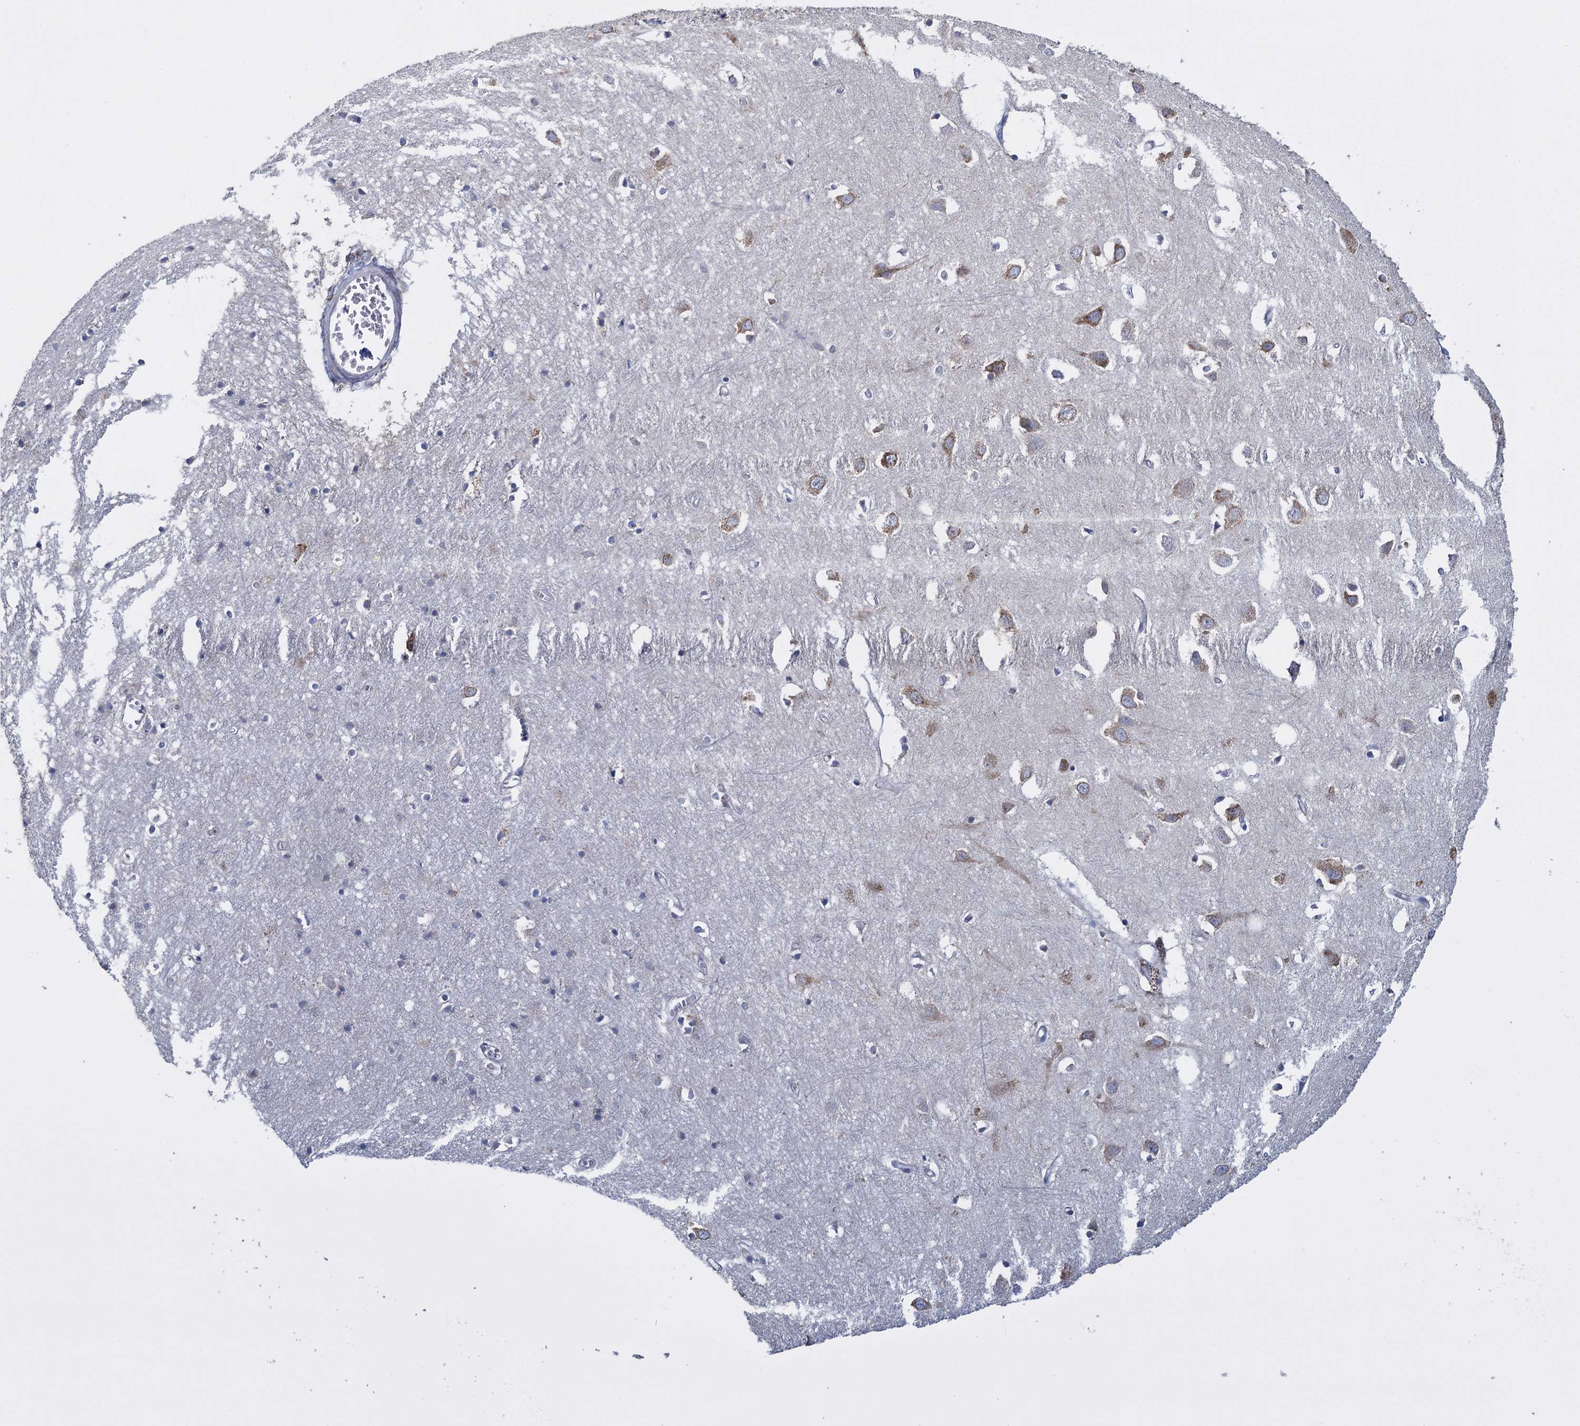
{"staining": {"intensity": "negative", "quantity": "none", "location": "none"}, "tissue": "cerebral cortex", "cell_type": "Endothelial cells", "image_type": "normal", "snomed": [{"axis": "morphology", "description": "Normal tissue, NOS"}, {"axis": "topography", "description": "Cerebral cortex"}], "caption": "DAB immunohistochemical staining of benign human cerebral cortex demonstrates no significant staining in endothelial cells.", "gene": "GSTM2", "patient": {"sex": "female", "age": 64}}